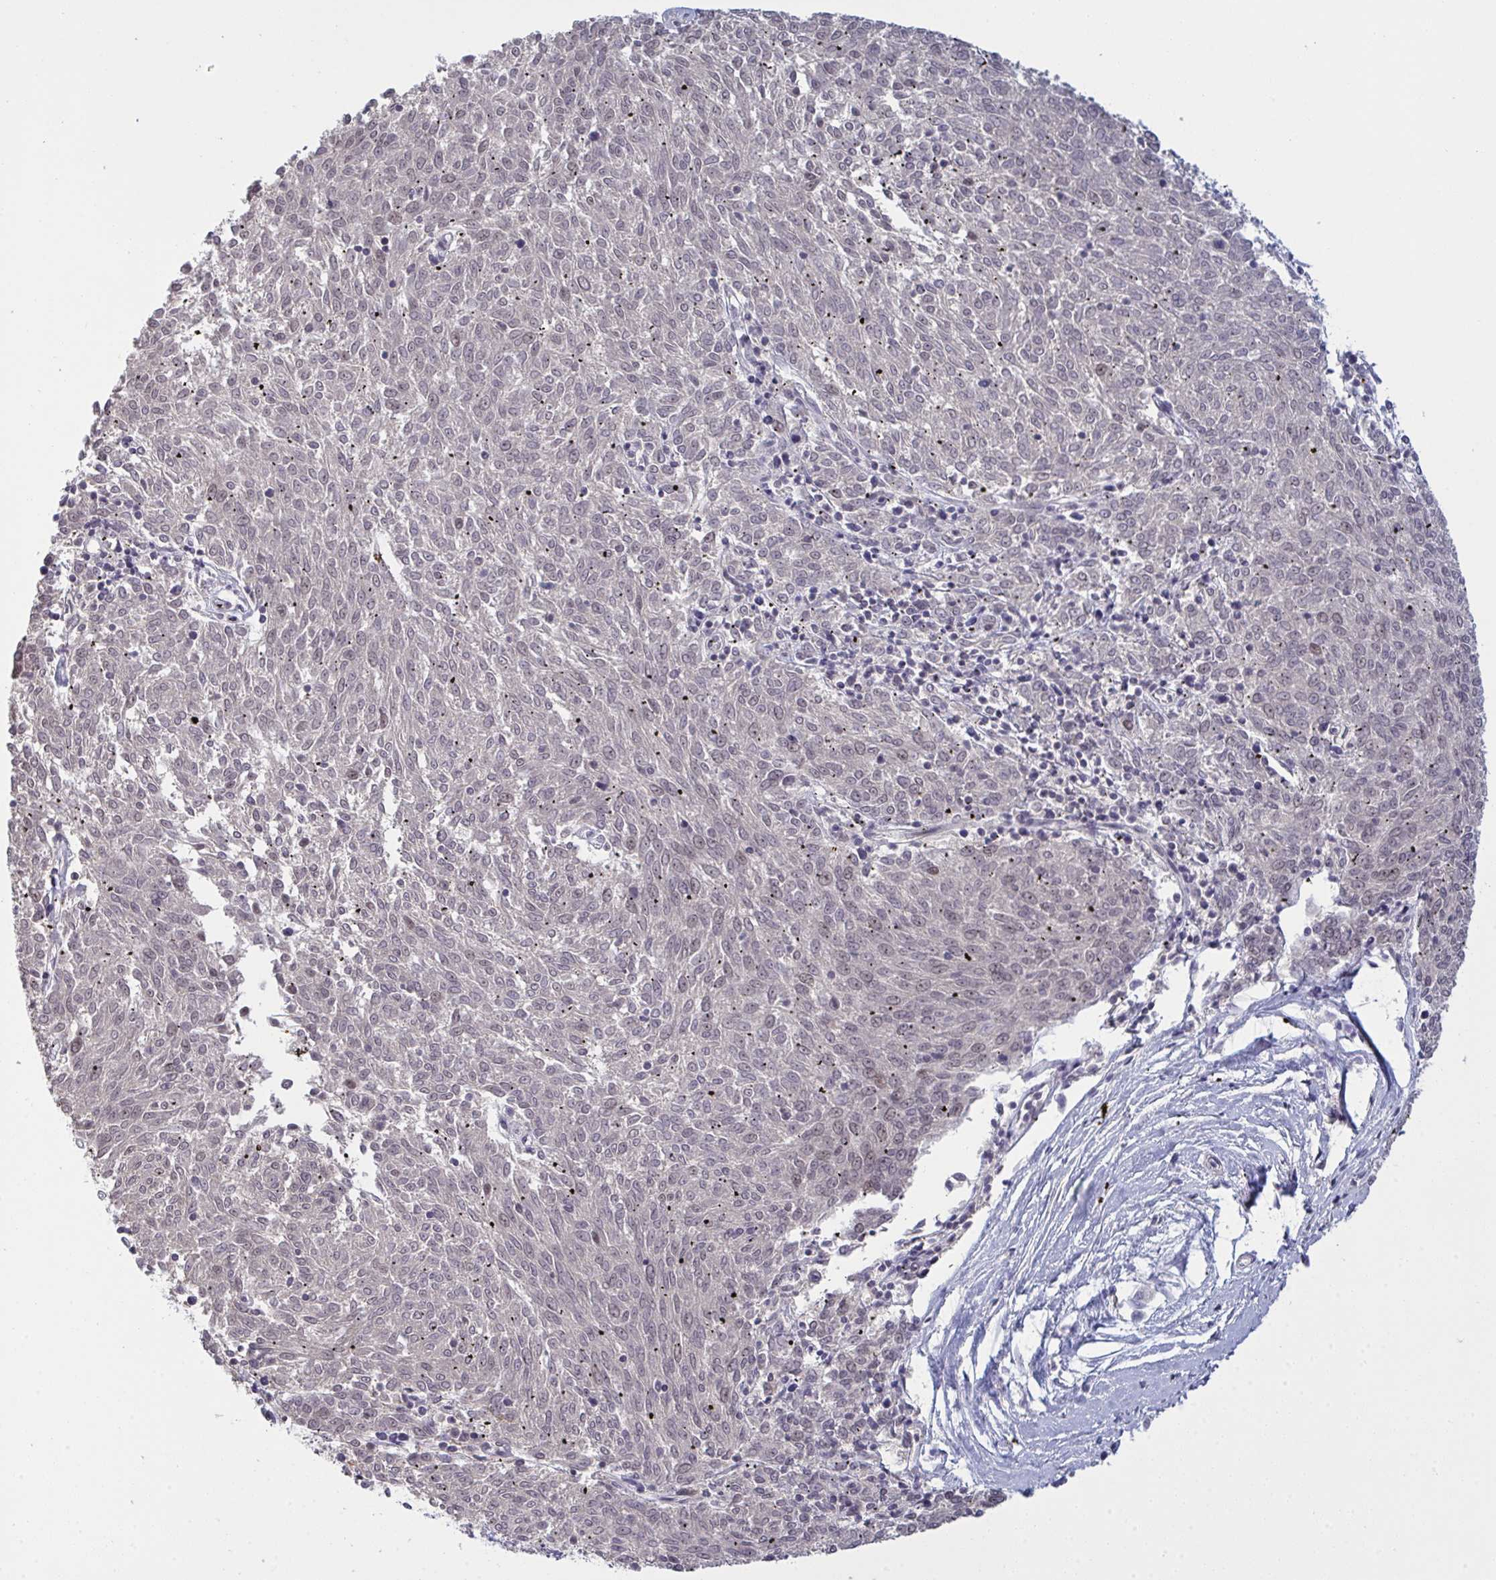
{"staining": {"intensity": "negative", "quantity": "none", "location": "none"}, "tissue": "melanoma", "cell_type": "Tumor cells", "image_type": "cancer", "snomed": [{"axis": "morphology", "description": "Malignant melanoma, NOS"}, {"axis": "topography", "description": "Skin"}], "caption": "Immunohistochemistry of human melanoma reveals no staining in tumor cells.", "gene": "ZNF784", "patient": {"sex": "female", "age": 72}}